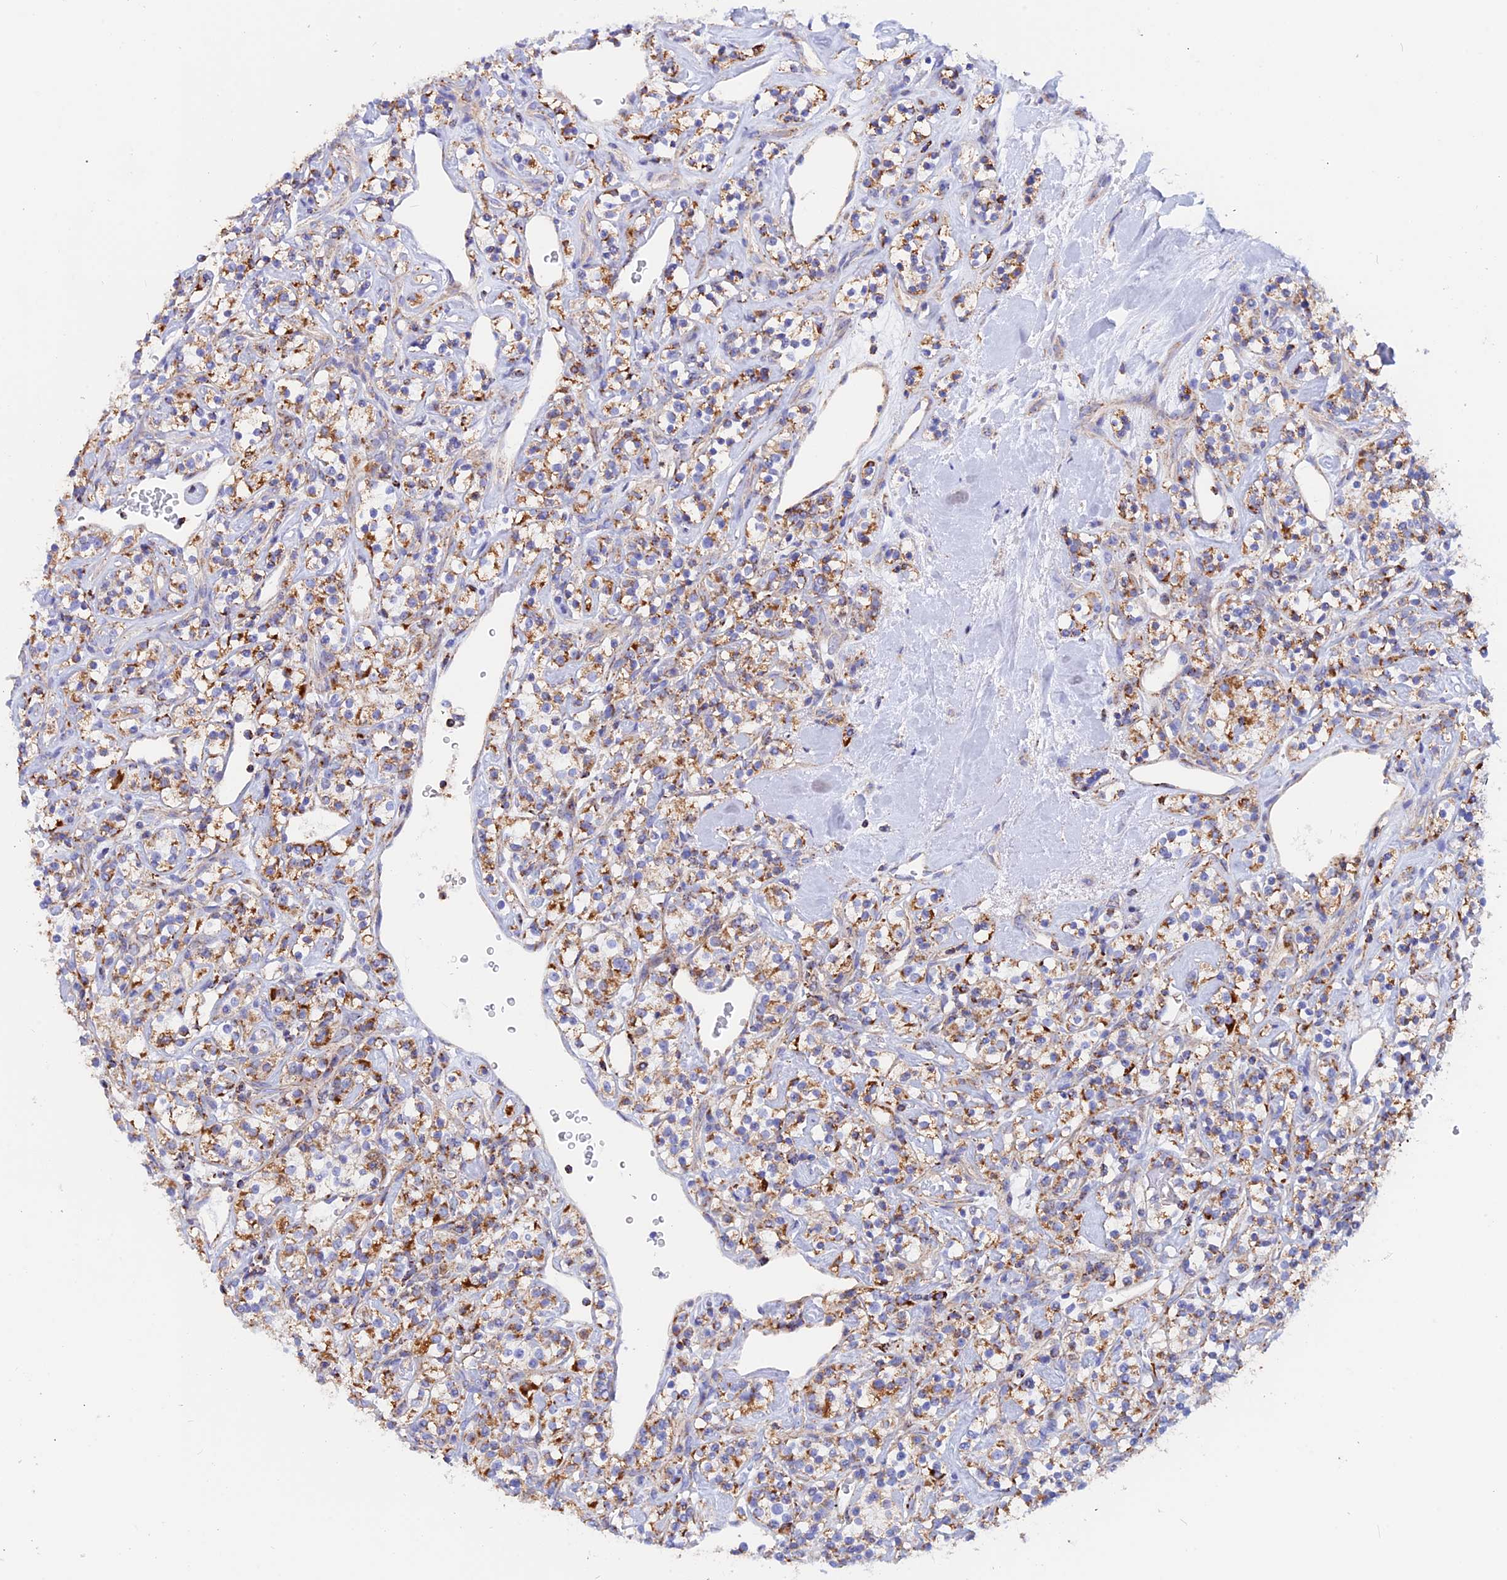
{"staining": {"intensity": "moderate", "quantity": ">75%", "location": "cytoplasmic/membranous"}, "tissue": "renal cancer", "cell_type": "Tumor cells", "image_type": "cancer", "snomed": [{"axis": "morphology", "description": "Adenocarcinoma, NOS"}, {"axis": "topography", "description": "Kidney"}], "caption": "Immunohistochemical staining of human renal adenocarcinoma exhibits medium levels of moderate cytoplasmic/membranous staining in approximately >75% of tumor cells.", "gene": "GCDH", "patient": {"sex": "male", "age": 77}}